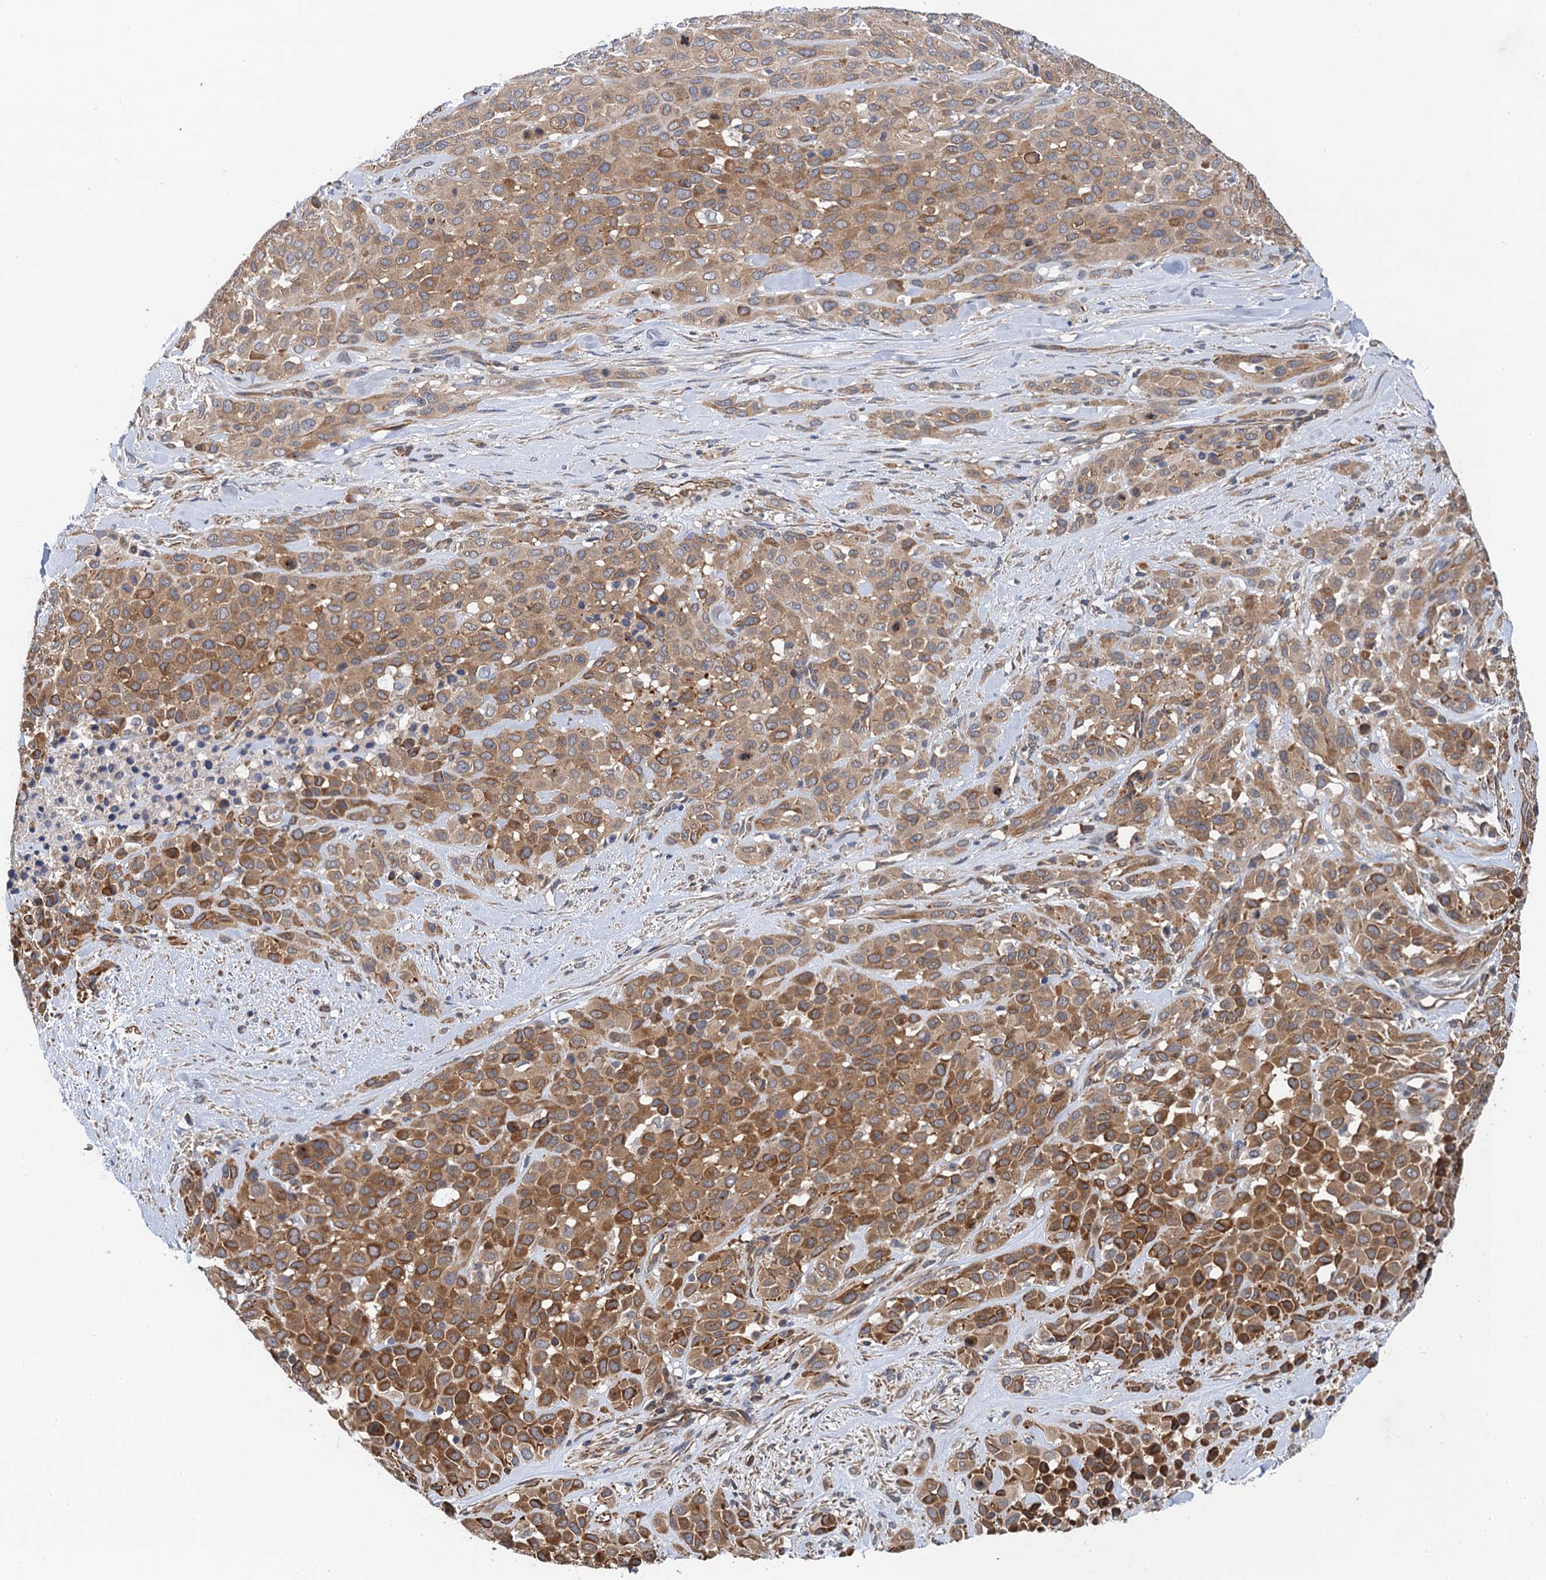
{"staining": {"intensity": "moderate", "quantity": ">75%", "location": "cytoplasmic/membranous"}, "tissue": "melanoma", "cell_type": "Tumor cells", "image_type": "cancer", "snomed": [{"axis": "morphology", "description": "Malignant melanoma, Metastatic site"}, {"axis": "topography", "description": "Skin"}], "caption": "Malignant melanoma (metastatic site) tissue reveals moderate cytoplasmic/membranous expression in about >75% of tumor cells", "gene": "PJA2", "patient": {"sex": "female", "age": 81}}